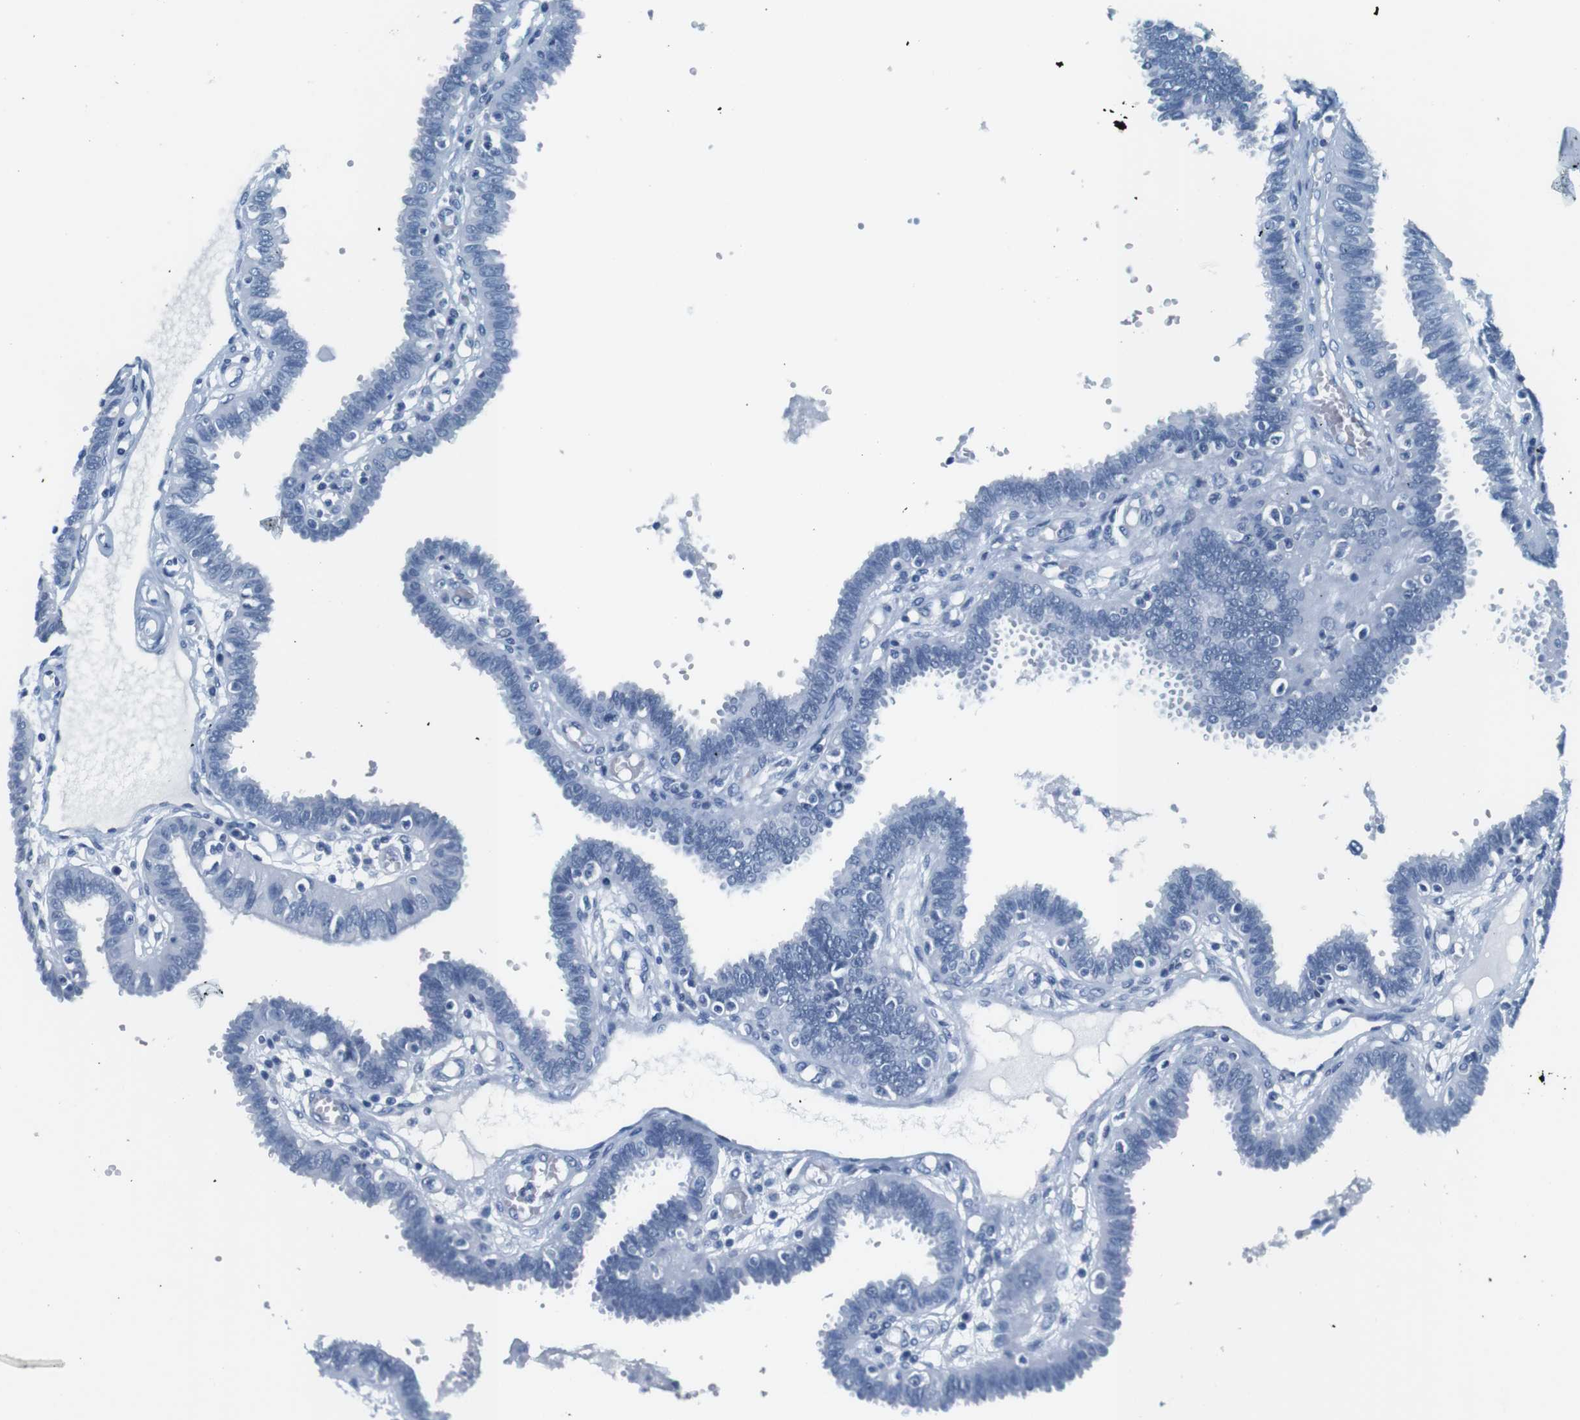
{"staining": {"intensity": "negative", "quantity": "none", "location": "none"}, "tissue": "fallopian tube", "cell_type": "Glandular cells", "image_type": "normal", "snomed": [{"axis": "morphology", "description": "Normal tissue, NOS"}, {"axis": "topography", "description": "Fallopian tube"}], "caption": "Immunohistochemical staining of normal human fallopian tube exhibits no significant positivity in glandular cells.", "gene": "CYP2C9", "patient": {"sex": "female", "age": 32}}